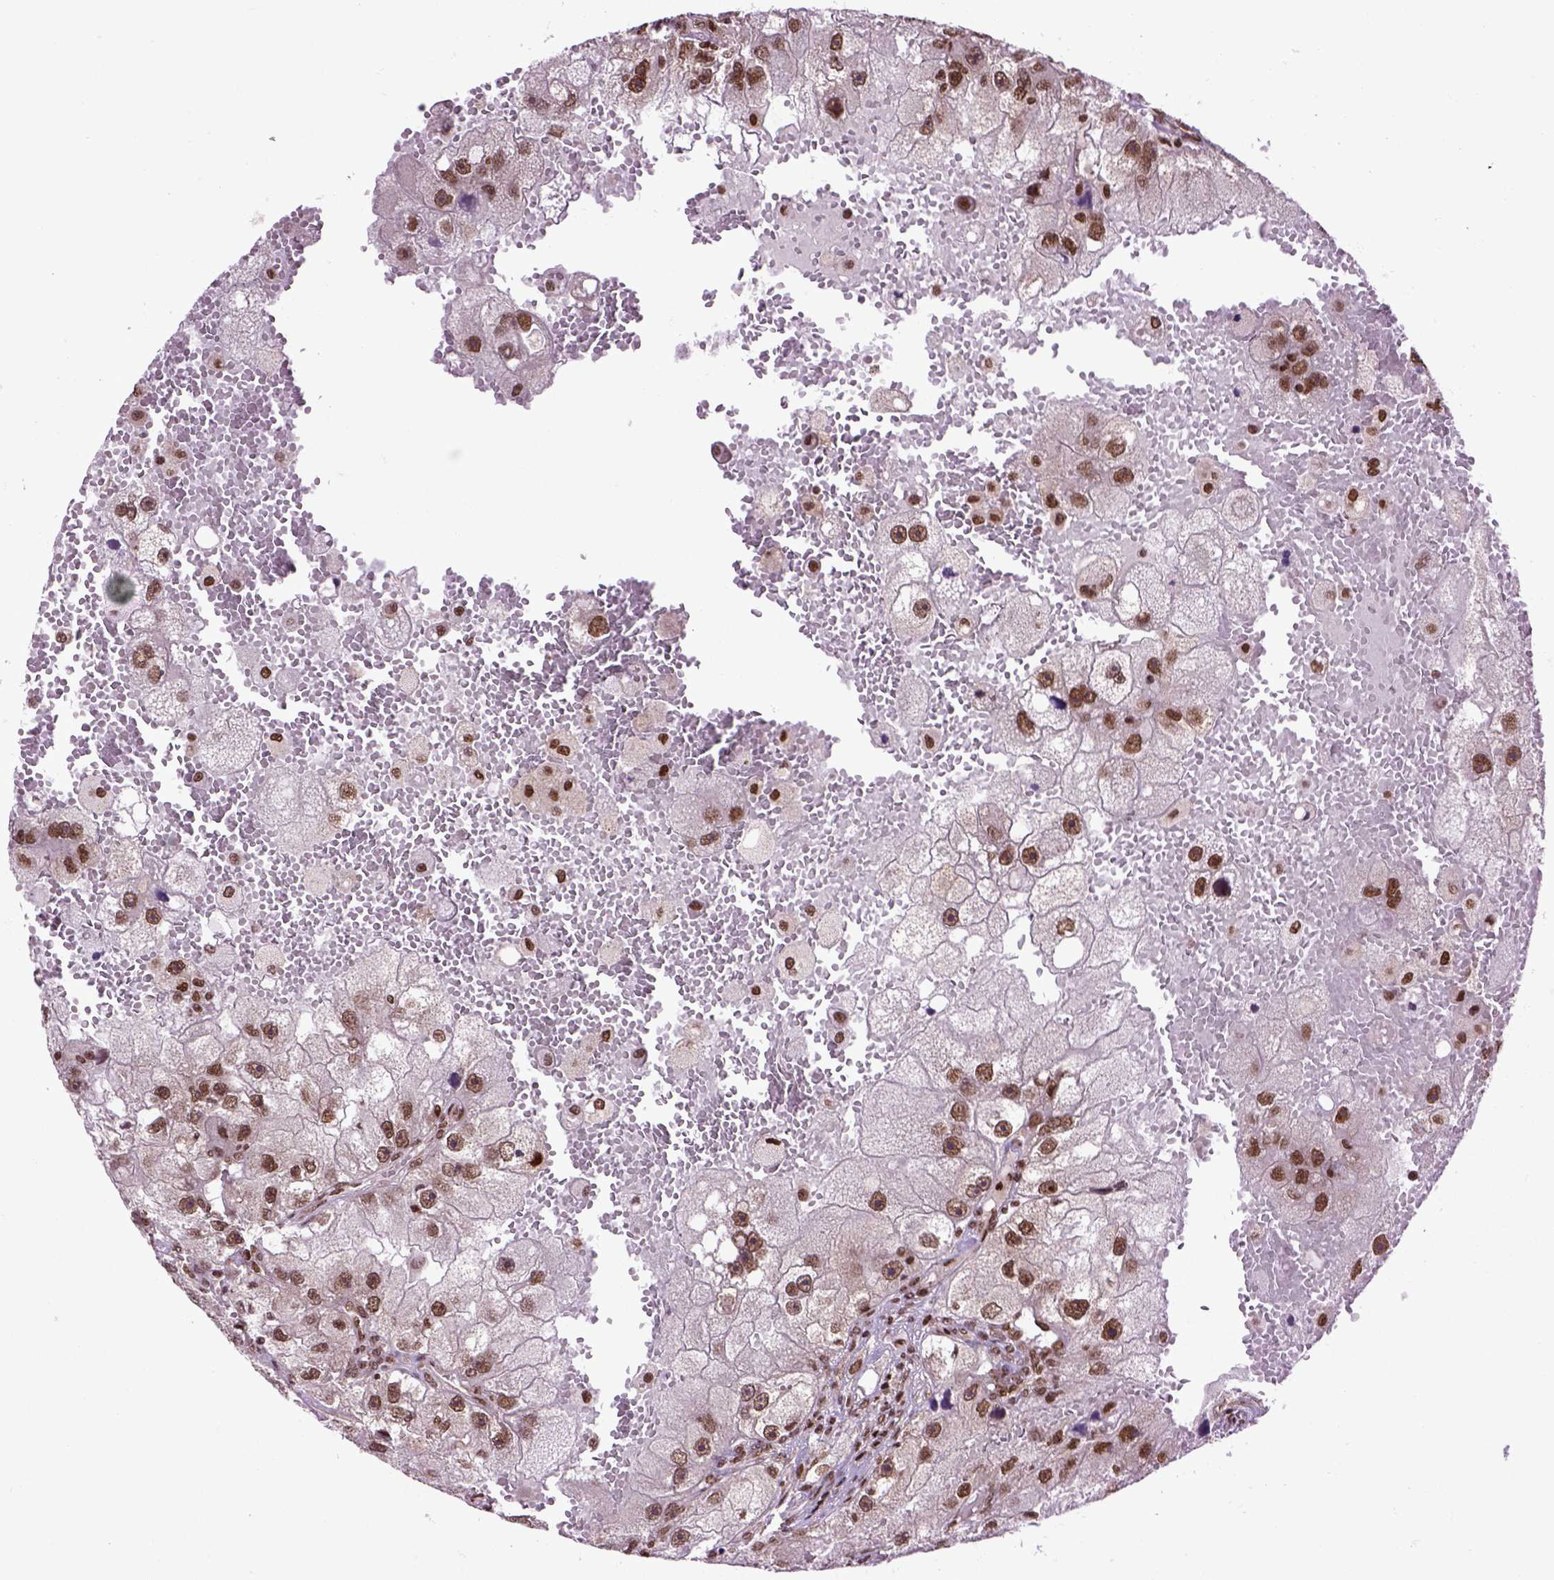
{"staining": {"intensity": "moderate", "quantity": ">75%", "location": "nuclear"}, "tissue": "renal cancer", "cell_type": "Tumor cells", "image_type": "cancer", "snomed": [{"axis": "morphology", "description": "Adenocarcinoma, NOS"}, {"axis": "topography", "description": "Kidney"}], "caption": "Brown immunohistochemical staining in adenocarcinoma (renal) reveals moderate nuclear staining in approximately >75% of tumor cells. (brown staining indicates protein expression, while blue staining denotes nuclei).", "gene": "CELF1", "patient": {"sex": "male", "age": 63}}